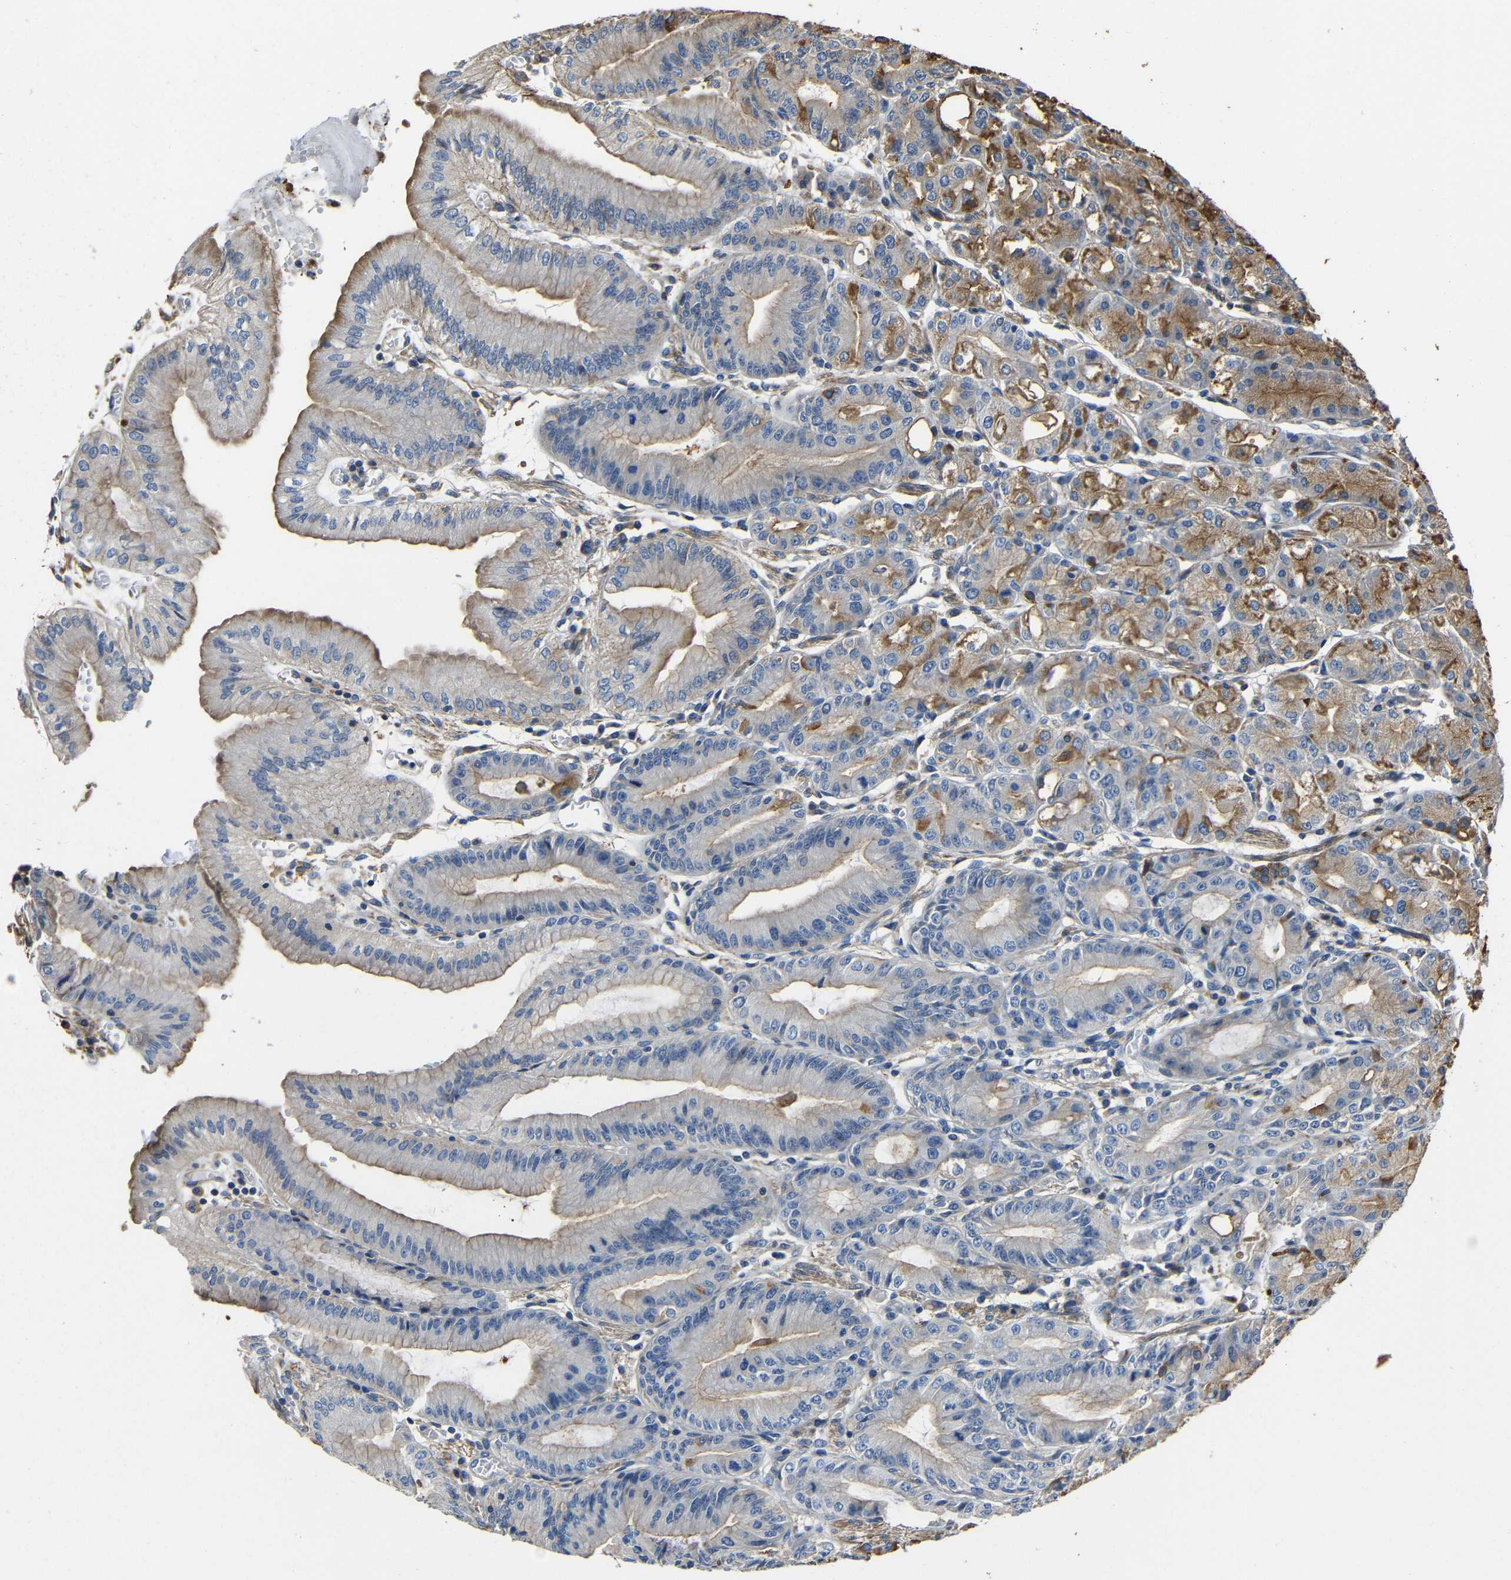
{"staining": {"intensity": "moderate", "quantity": ">75%", "location": "cytoplasmic/membranous"}, "tissue": "stomach", "cell_type": "Glandular cells", "image_type": "normal", "snomed": [{"axis": "morphology", "description": "Normal tissue, NOS"}, {"axis": "topography", "description": "Stomach, lower"}], "caption": "A histopathology image showing moderate cytoplasmic/membranous staining in approximately >75% of glandular cells in unremarkable stomach, as visualized by brown immunohistochemical staining.", "gene": "GDI1", "patient": {"sex": "male", "age": 71}}